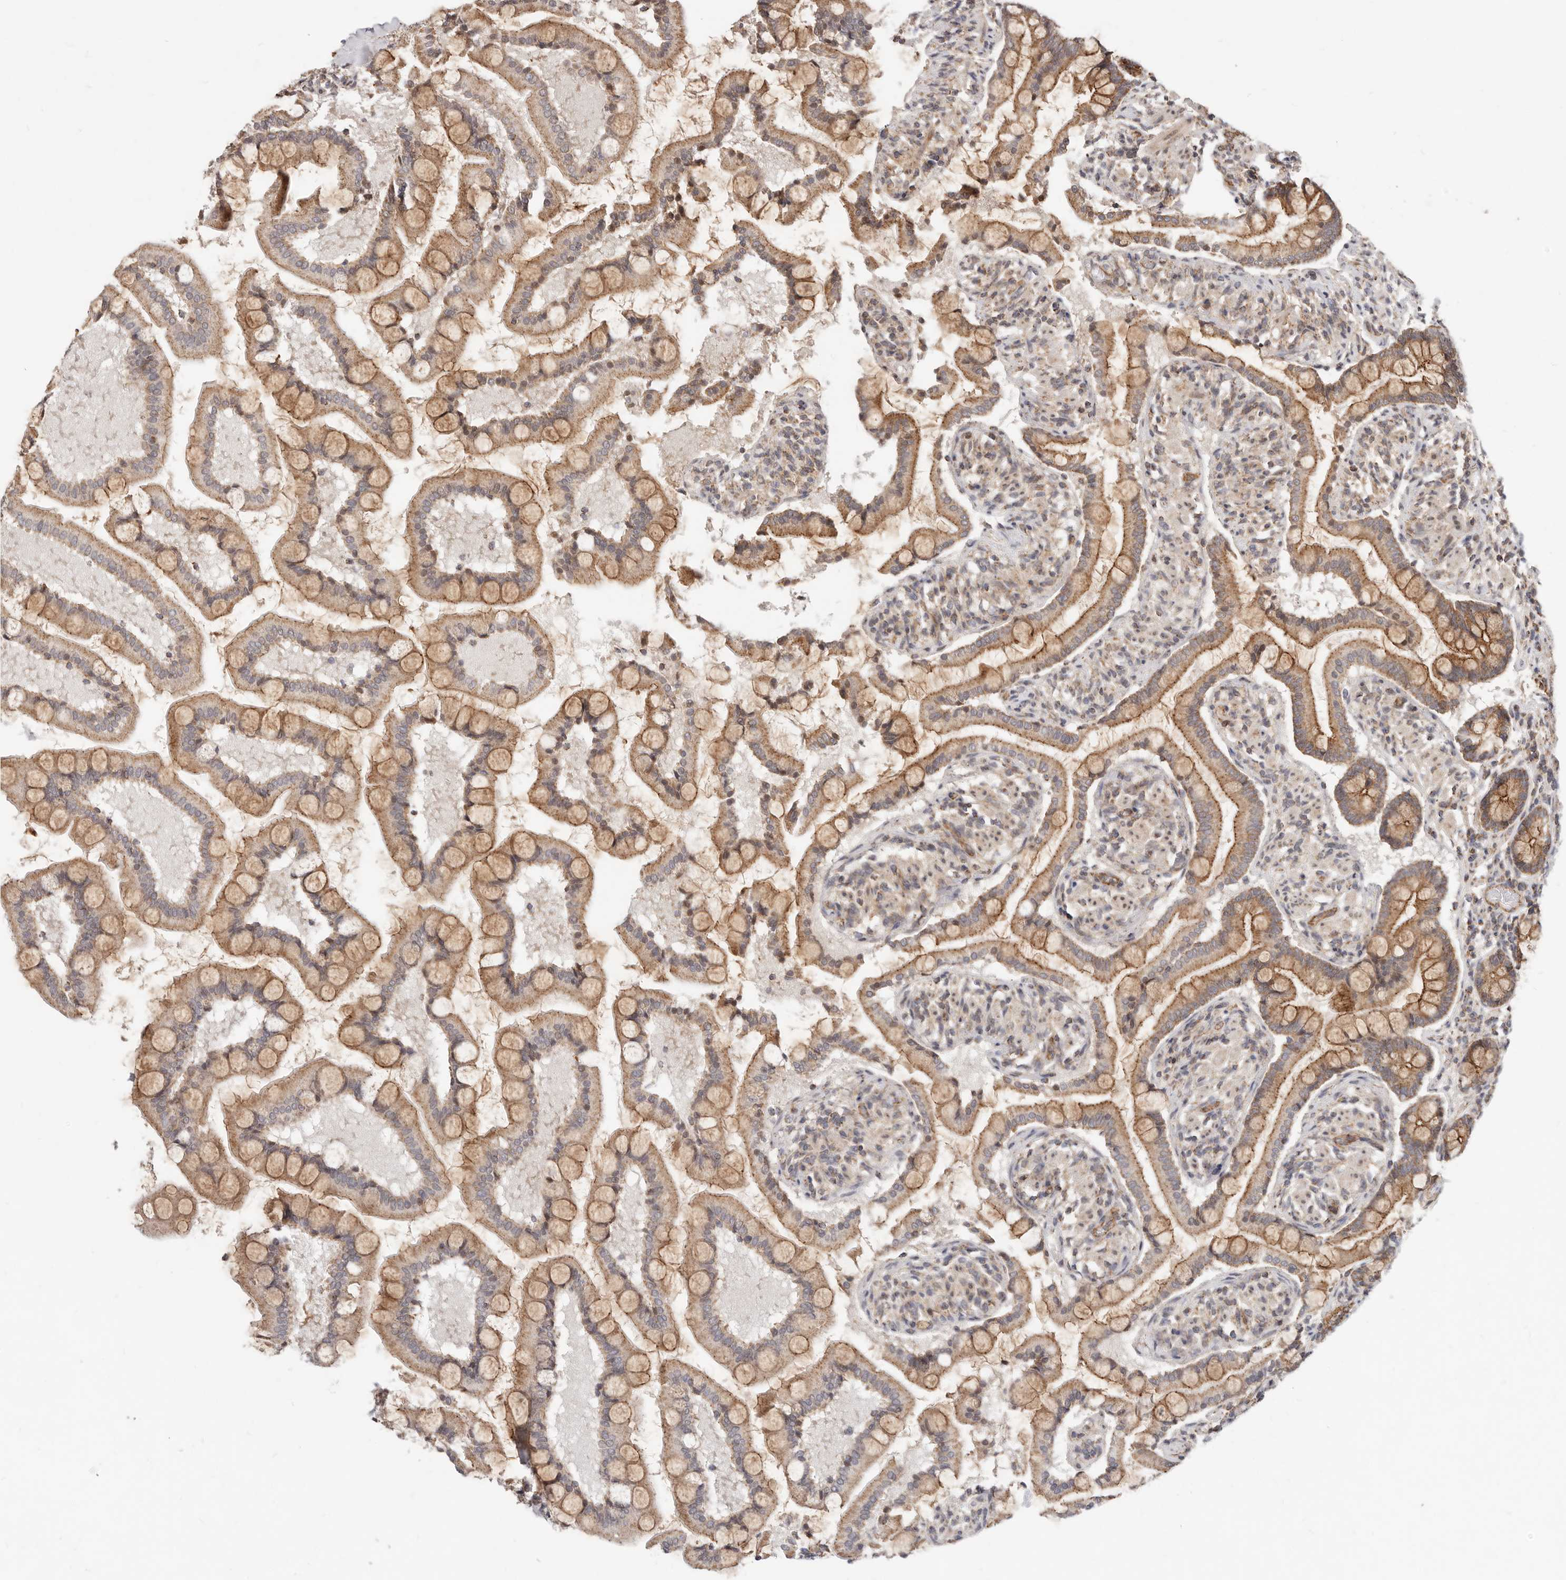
{"staining": {"intensity": "moderate", "quantity": ">75%", "location": "cytoplasmic/membranous"}, "tissue": "small intestine", "cell_type": "Glandular cells", "image_type": "normal", "snomed": [{"axis": "morphology", "description": "Normal tissue, NOS"}, {"axis": "topography", "description": "Small intestine"}], "caption": "Small intestine stained for a protein (brown) demonstrates moderate cytoplasmic/membranous positive staining in about >75% of glandular cells.", "gene": "USP49", "patient": {"sex": "male", "age": 41}}